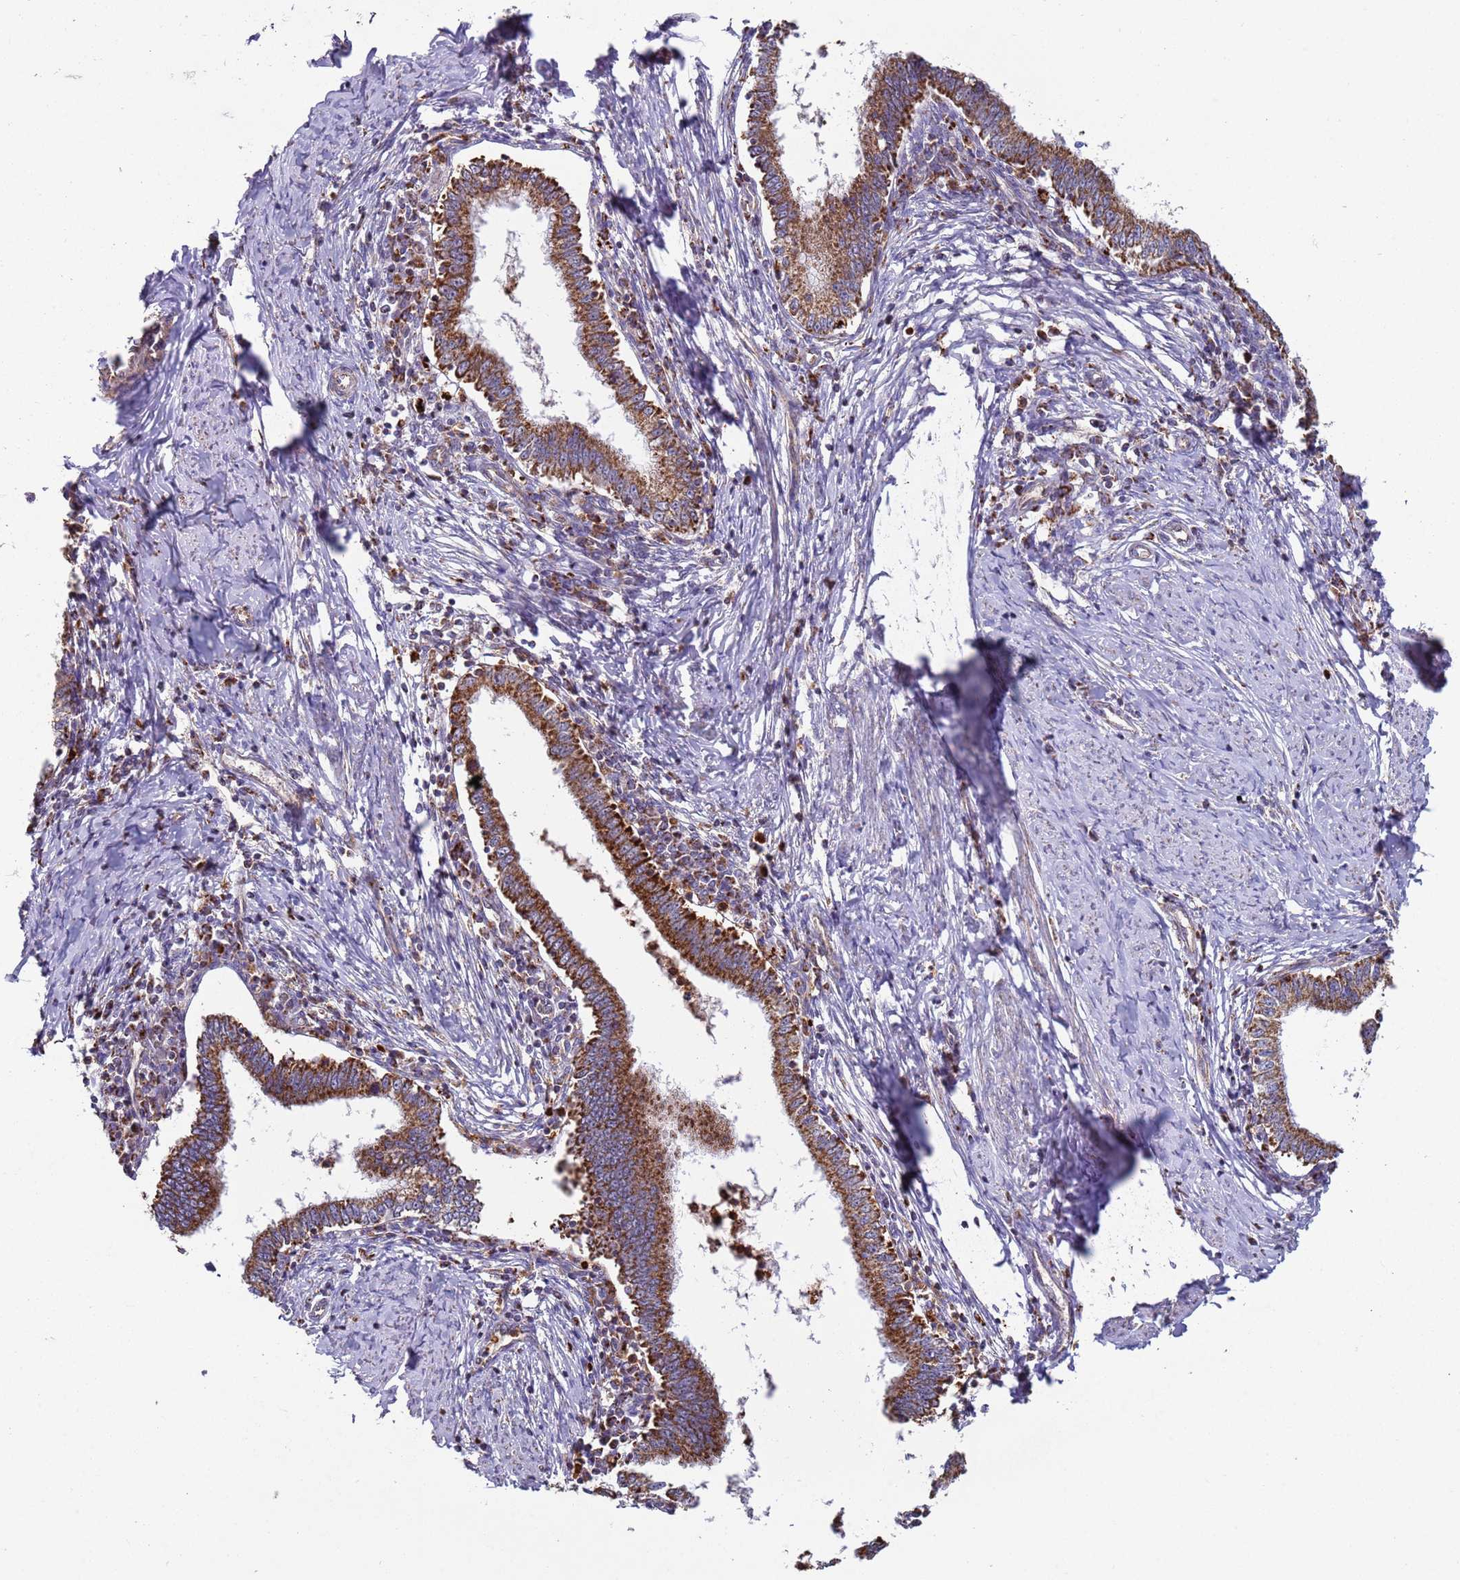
{"staining": {"intensity": "strong", "quantity": ">75%", "location": "cytoplasmic/membranous"}, "tissue": "cervical cancer", "cell_type": "Tumor cells", "image_type": "cancer", "snomed": [{"axis": "morphology", "description": "Adenocarcinoma, NOS"}, {"axis": "topography", "description": "Cervix"}], "caption": "Adenocarcinoma (cervical) stained with a brown dye shows strong cytoplasmic/membranous positive expression in approximately >75% of tumor cells.", "gene": "FBXO33", "patient": {"sex": "female", "age": 36}}